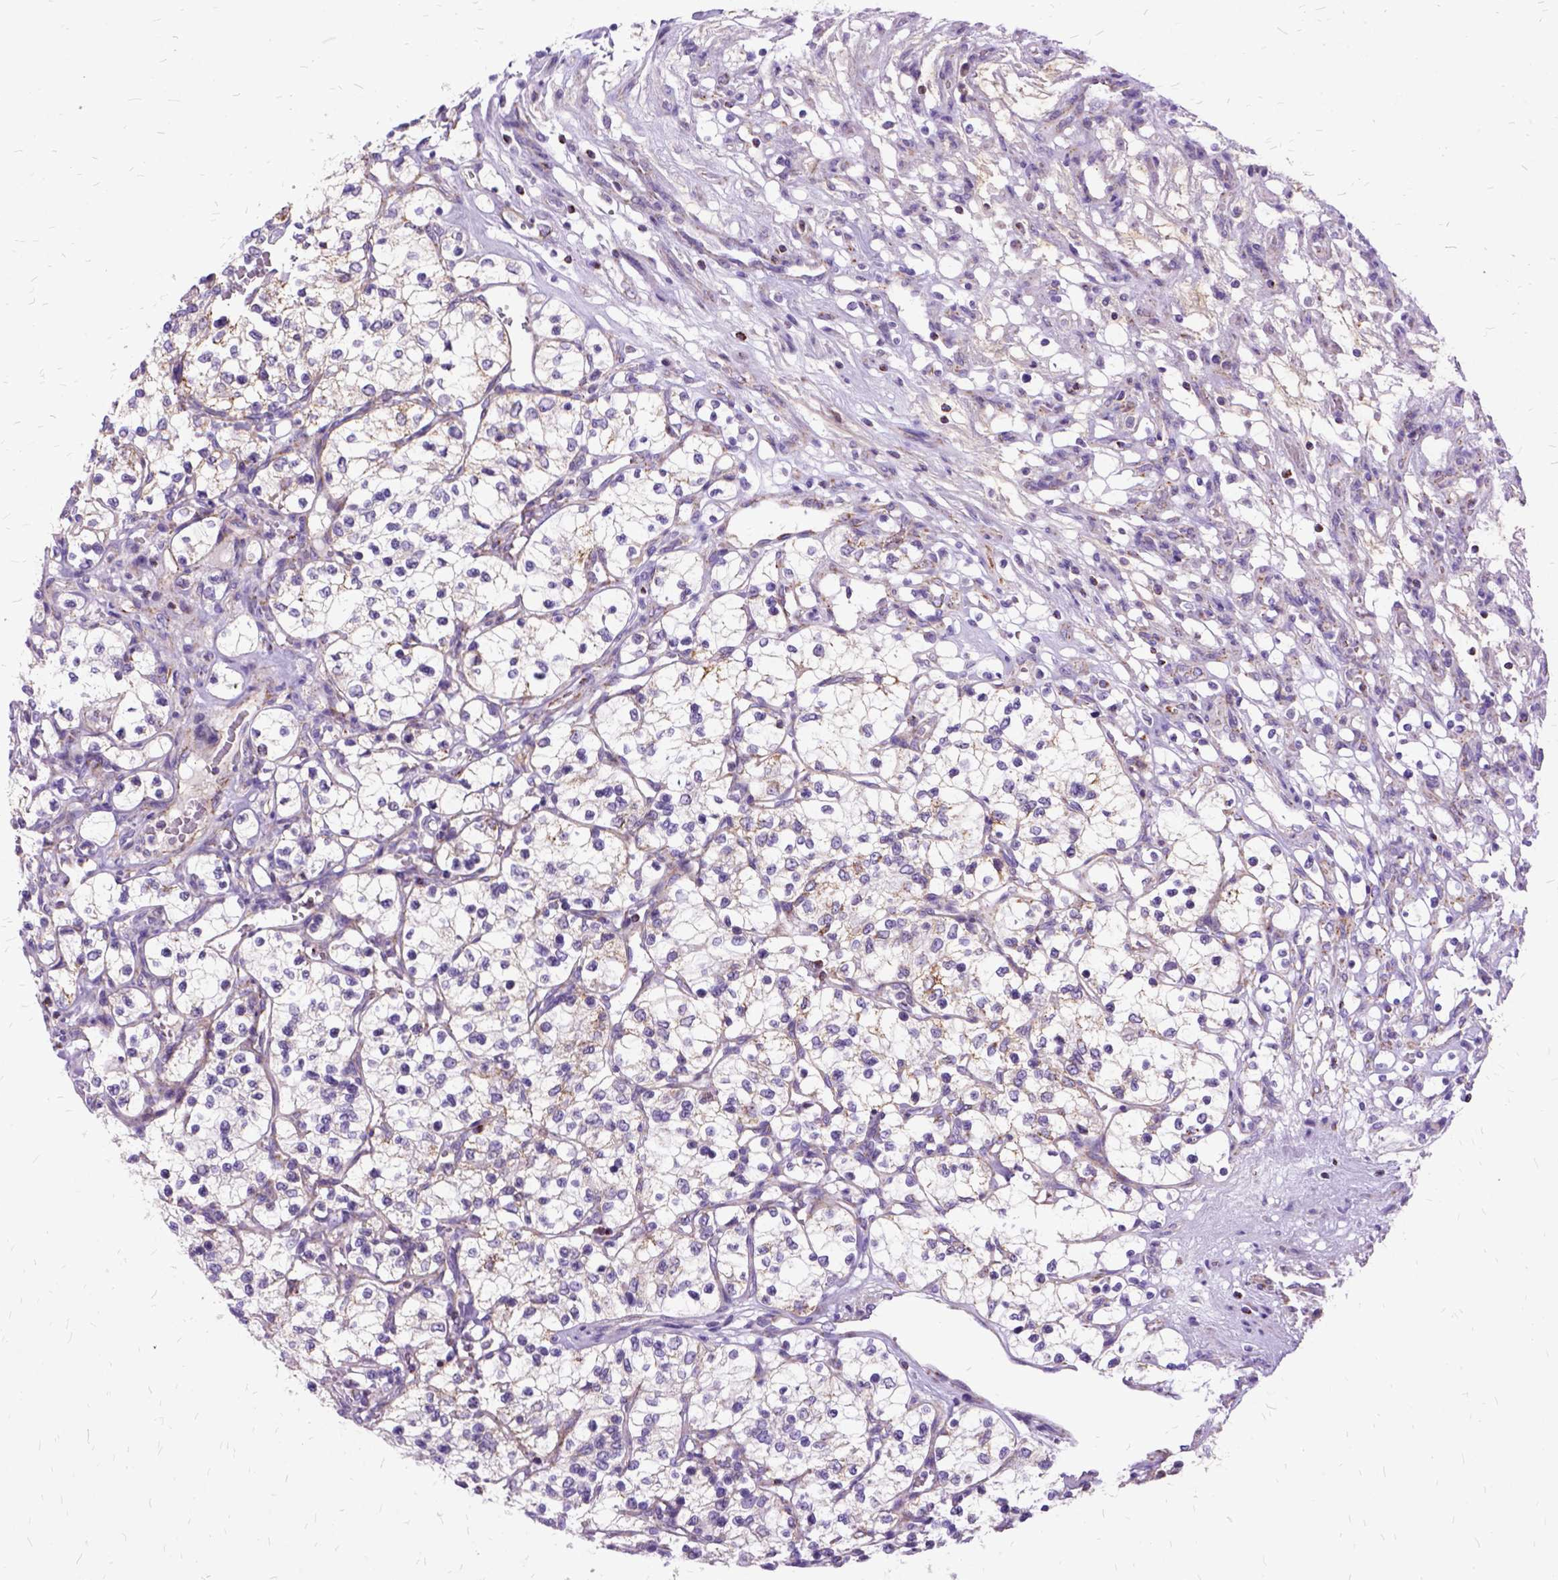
{"staining": {"intensity": "weak", "quantity": "<25%", "location": "cytoplasmic/membranous"}, "tissue": "renal cancer", "cell_type": "Tumor cells", "image_type": "cancer", "snomed": [{"axis": "morphology", "description": "Adenocarcinoma, NOS"}, {"axis": "topography", "description": "Kidney"}], "caption": "The immunohistochemistry image has no significant positivity in tumor cells of renal adenocarcinoma tissue.", "gene": "OXCT1", "patient": {"sex": "female", "age": 69}}